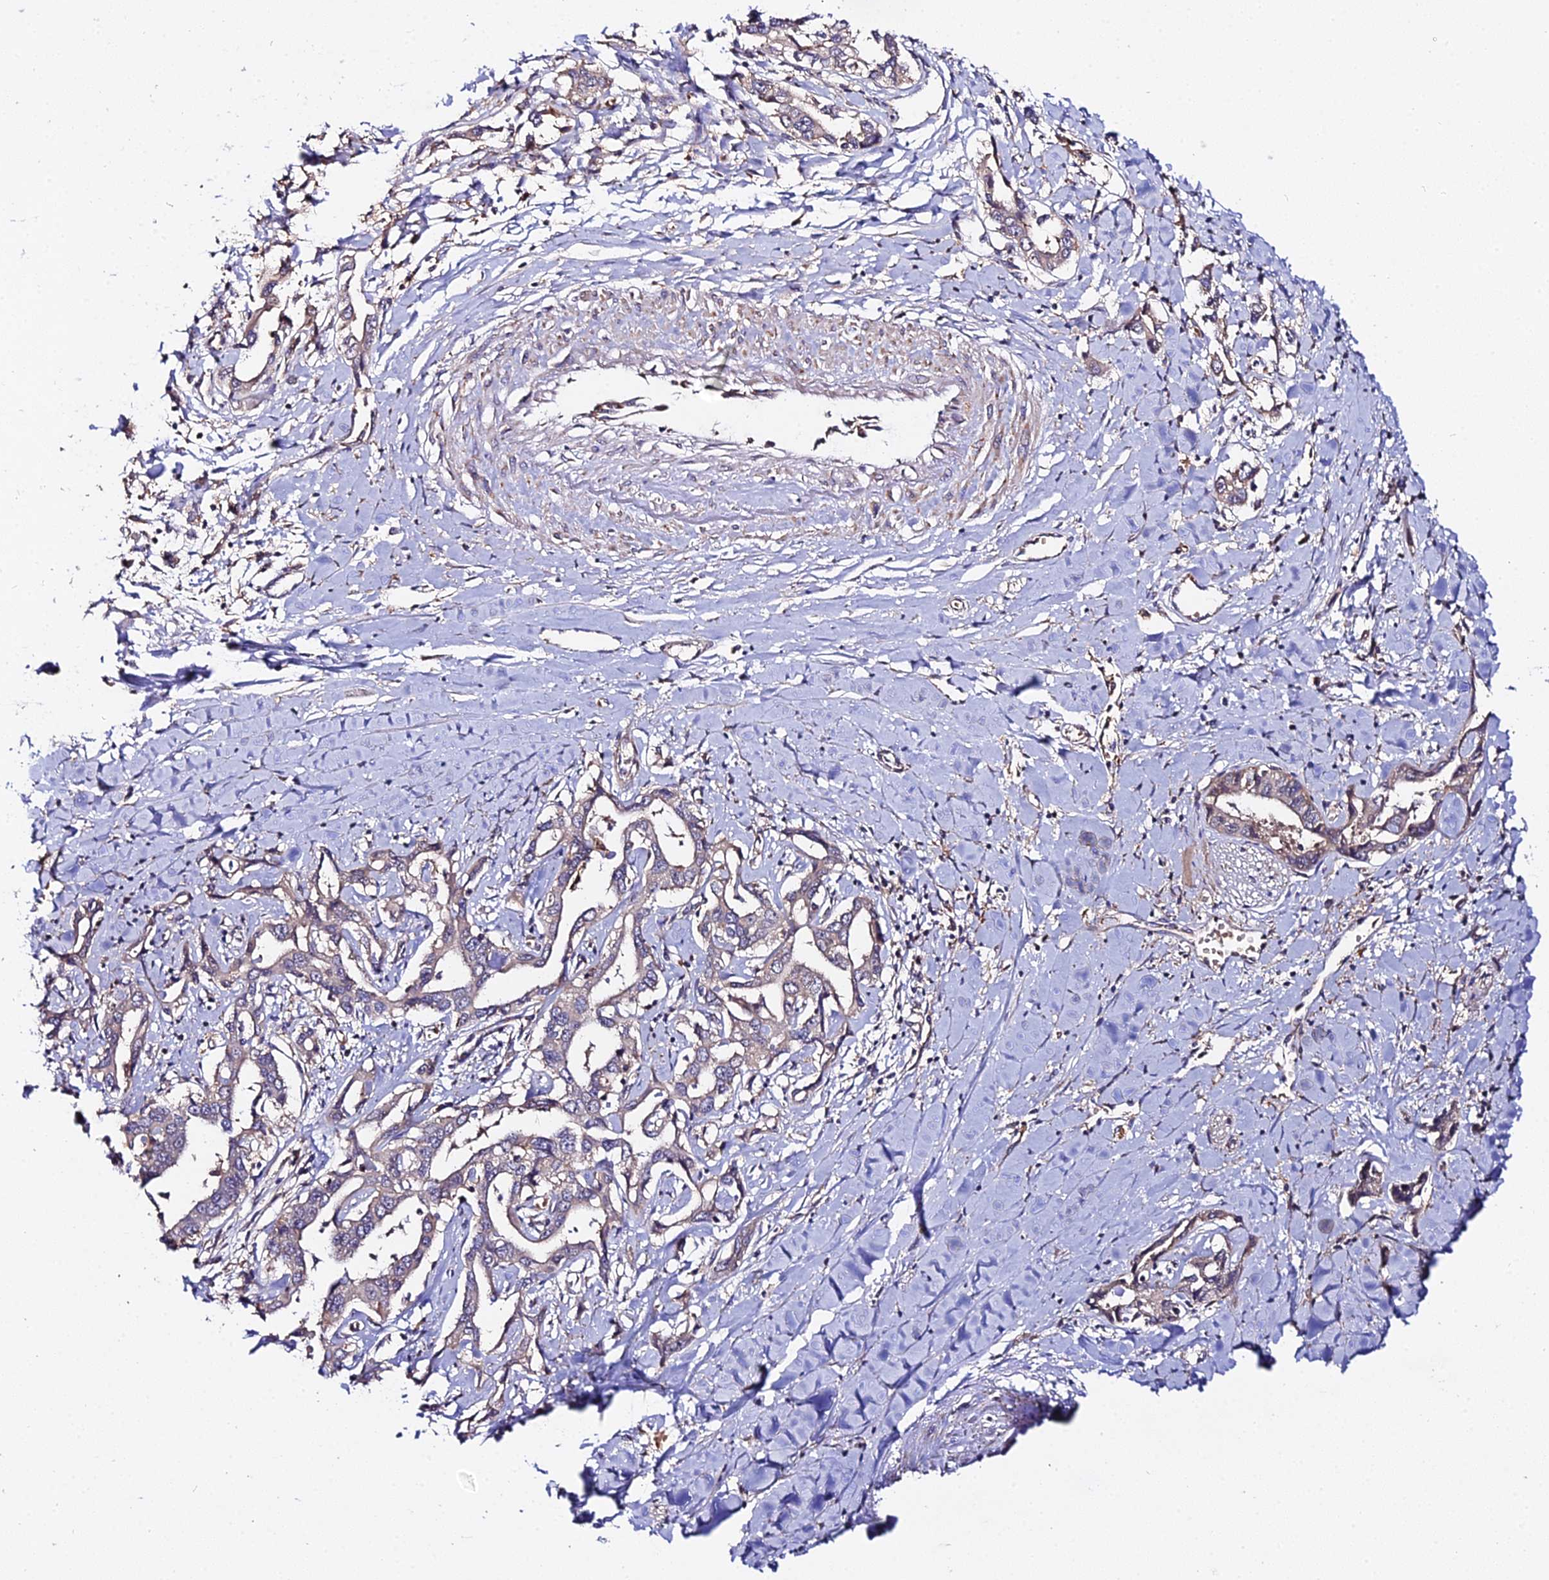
{"staining": {"intensity": "negative", "quantity": "none", "location": "none"}, "tissue": "liver cancer", "cell_type": "Tumor cells", "image_type": "cancer", "snomed": [{"axis": "morphology", "description": "Cholangiocarcinoma"}, {"axis": "topography", "description": "Liver"}], "caption": "The immunohistochemistry image has no significant staining in tumor cells of liver cancer (cholangiocarcinoma) tissue.", "gene": "ZBED8", "patient": {"sex": "male", "age": 59}}